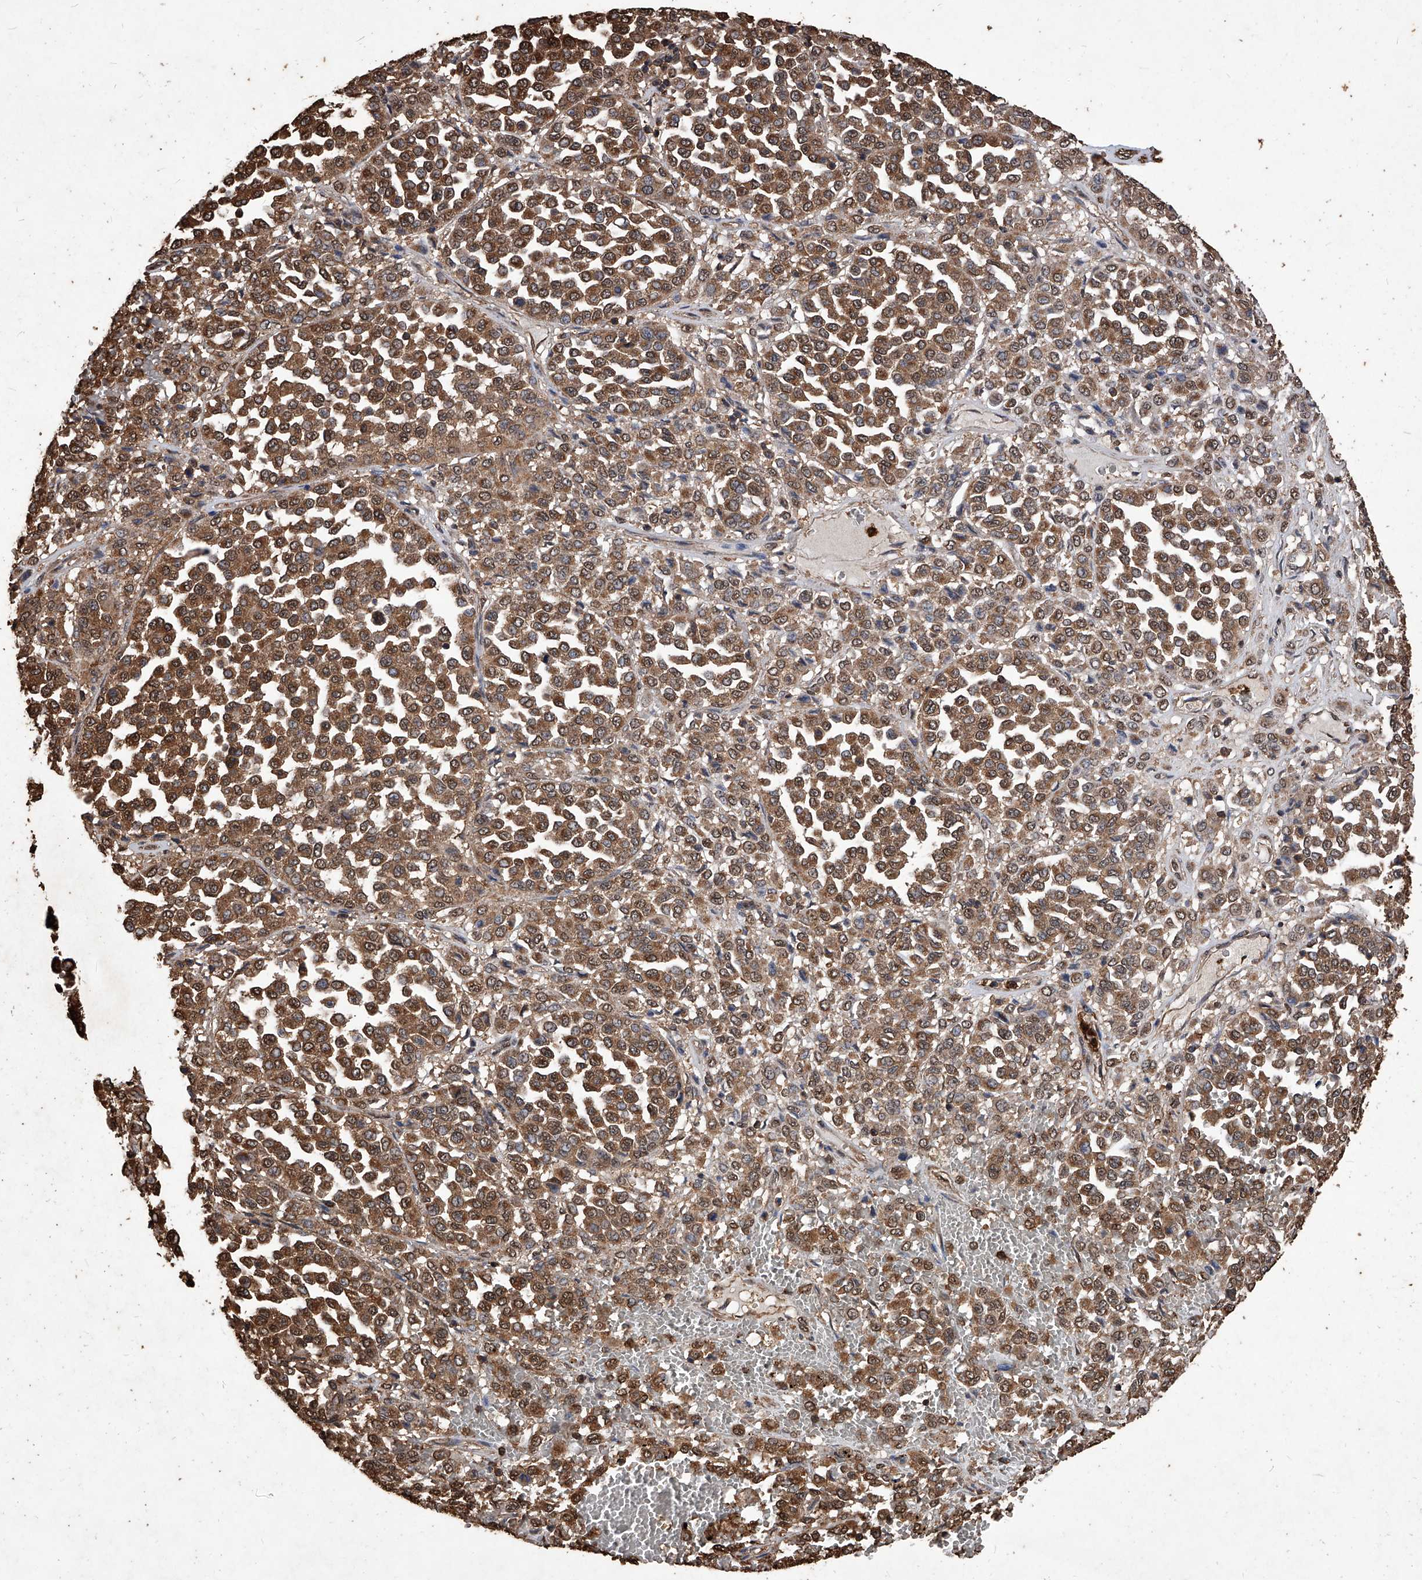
{"staining": {"intensity": "moderate", "quantity": ">75%", "location": "cytoplasmic/membranous"}, "tissue": "melanoma", "cell_type": "Tumor cells", "image_type": "cancer", "snomed": [{"axis": "morphology", "description": "Malignant melanoma, Metastatic site"}, {"axis": "topography", "description": "Pancreas"}], "caption": "There is medium levels of moderate cytoplasmic/membranous staining in tumor cells of melanoma, as demonstrated by immunohistochemical staining (brown color).", "gene": "UCP2", "patient": {"sex": "female", "age": 30}}